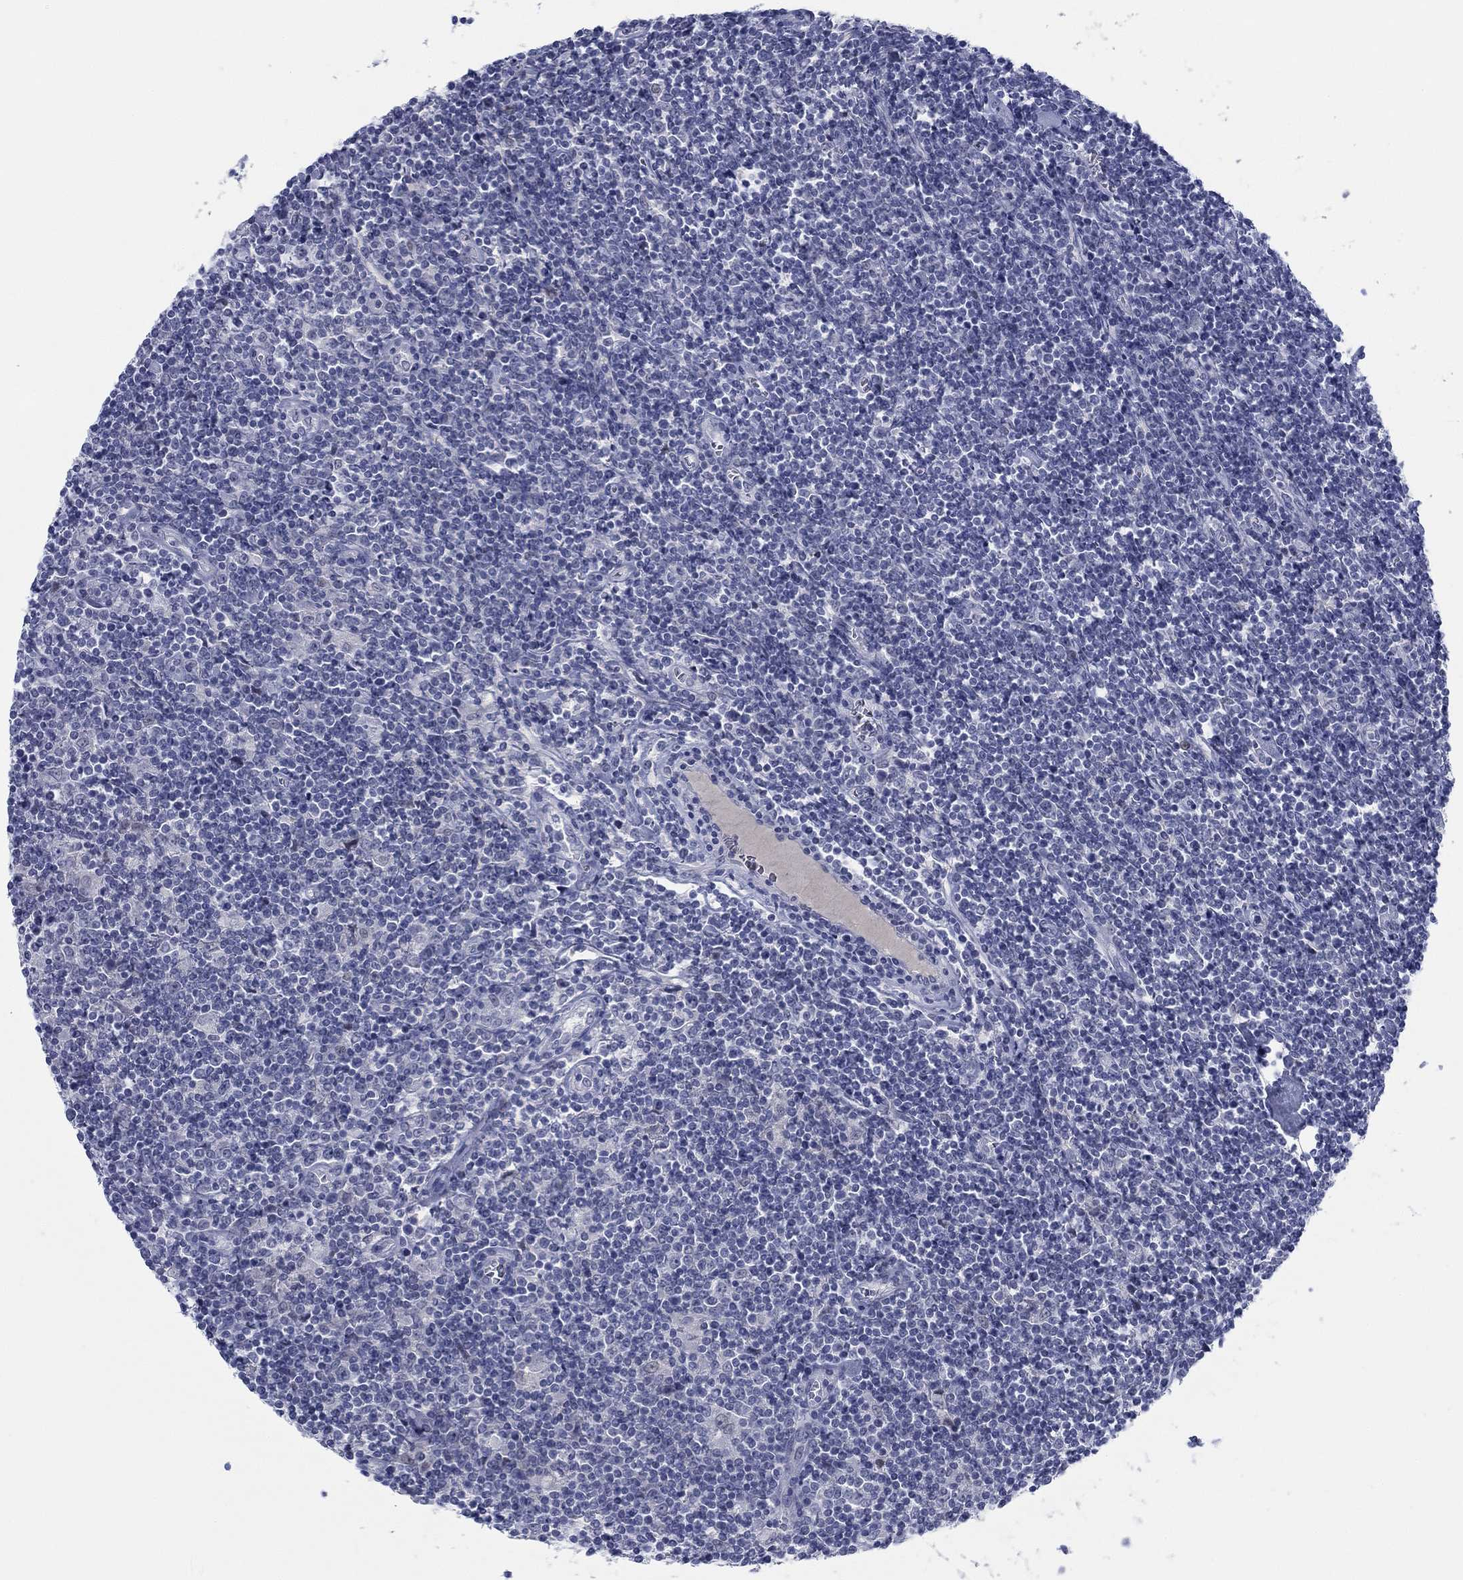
{"staining": {"intensity": "negative", "quantity": "none", "location": "none"}, "tissue": "lymphoma", "cell_type": "Tumor cells", "image_type": "cancer", "snomed": [{"axis": "morphology", "description": "Hodgkin's disease, NOS"}, {"axis": "topography", "description": "Lymph node"}], "caption": "Tumor cells are negative for brown protein staining in lymphoma.", "gene": "DNAL1", "patient": {"sex": "male", "age": 40}}